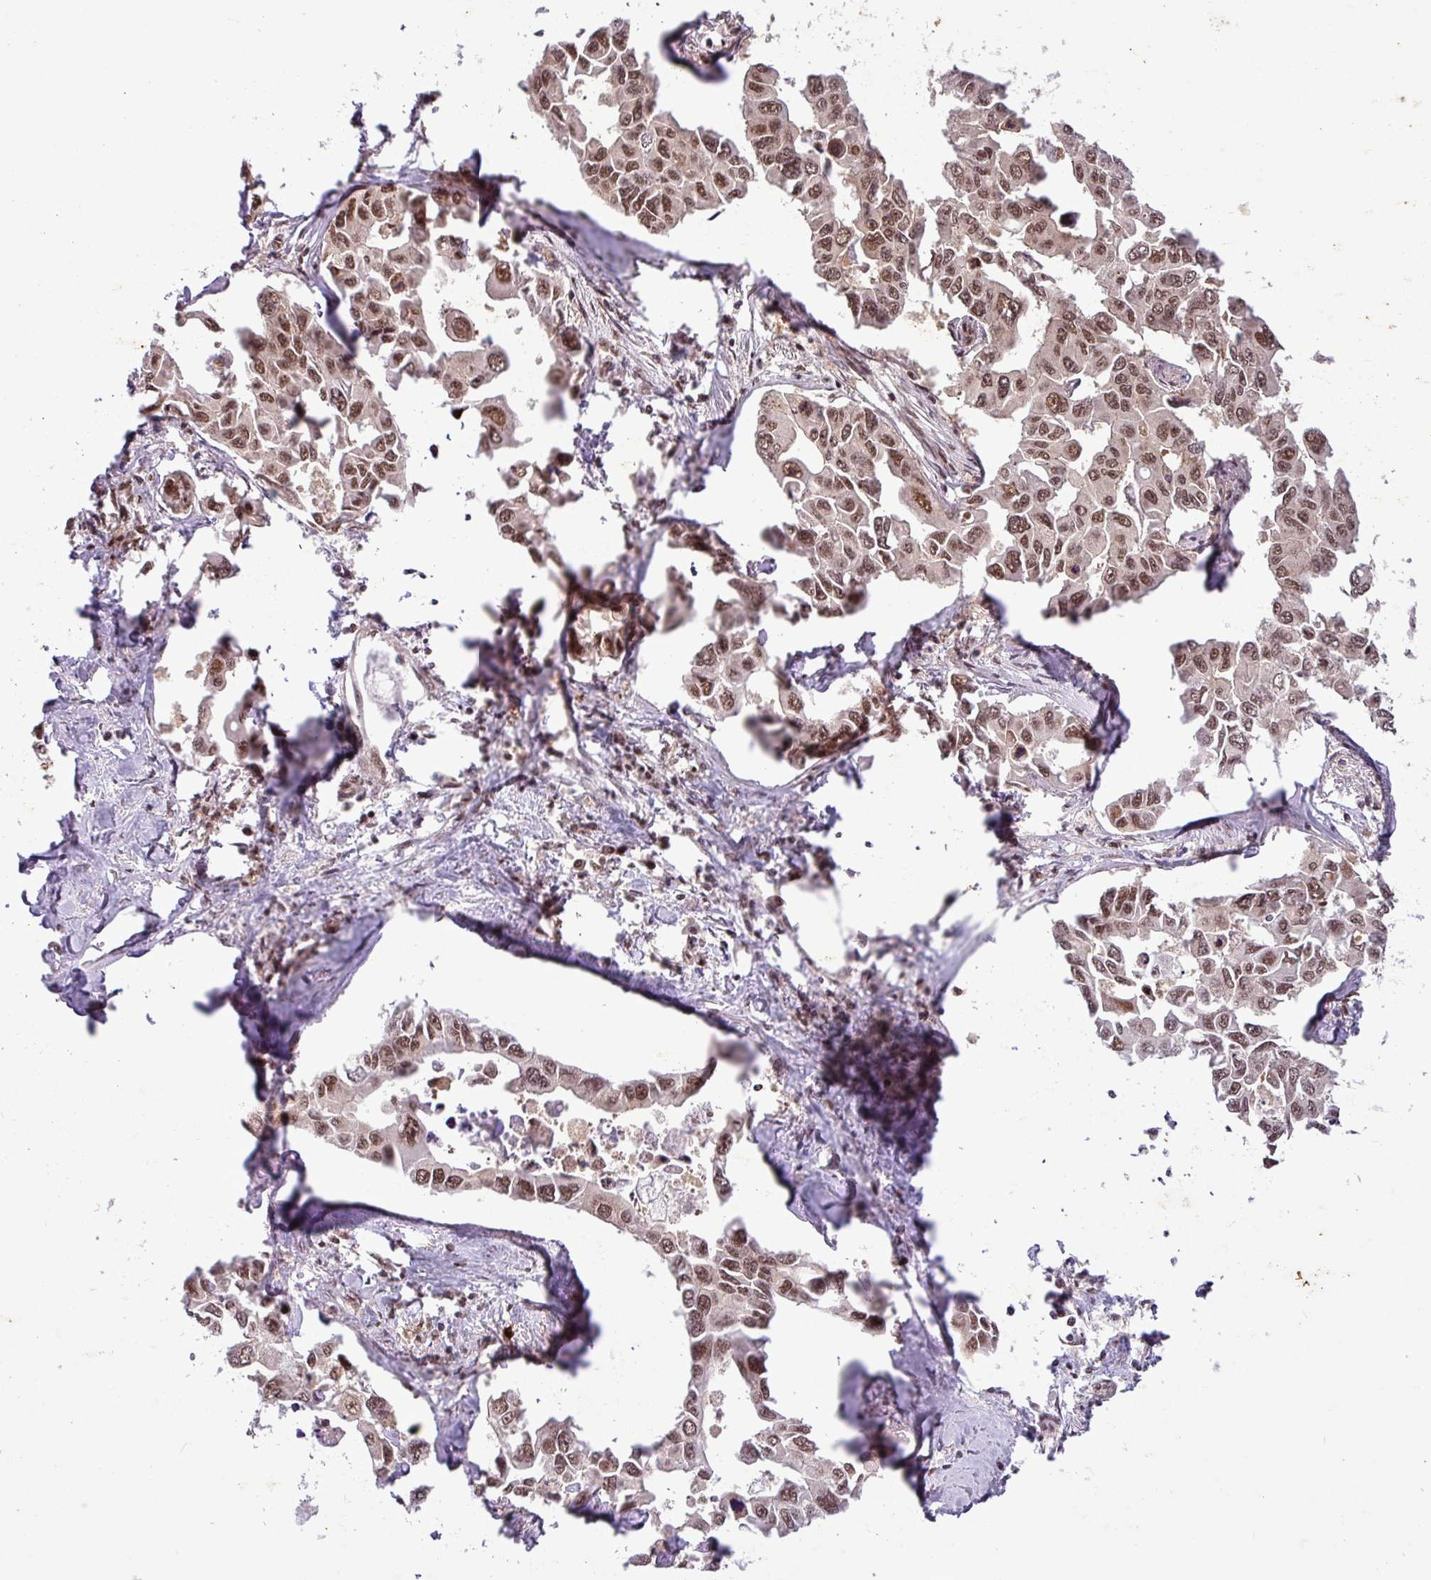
{"staining": {"intensity": "moderate", "quantity": ">75%", "location": "nuclear"}, "tissue": "lung cancer", "cell_type": "Tumor cells", "image_type": "cancer", "snomed": [{"axis": "morphology", "description": "Adenocarcinoma, NOS"}, {"axis": "topography", "description": "Lung"}], "caption": "This is an image of immunohistochemistry staining of lung cancer (adenocarcinoma), which shows moderate expression in the nuclear of tumor cells.", "gene": "SRSF2", "patient": {"sex": "male", "age": 64}}